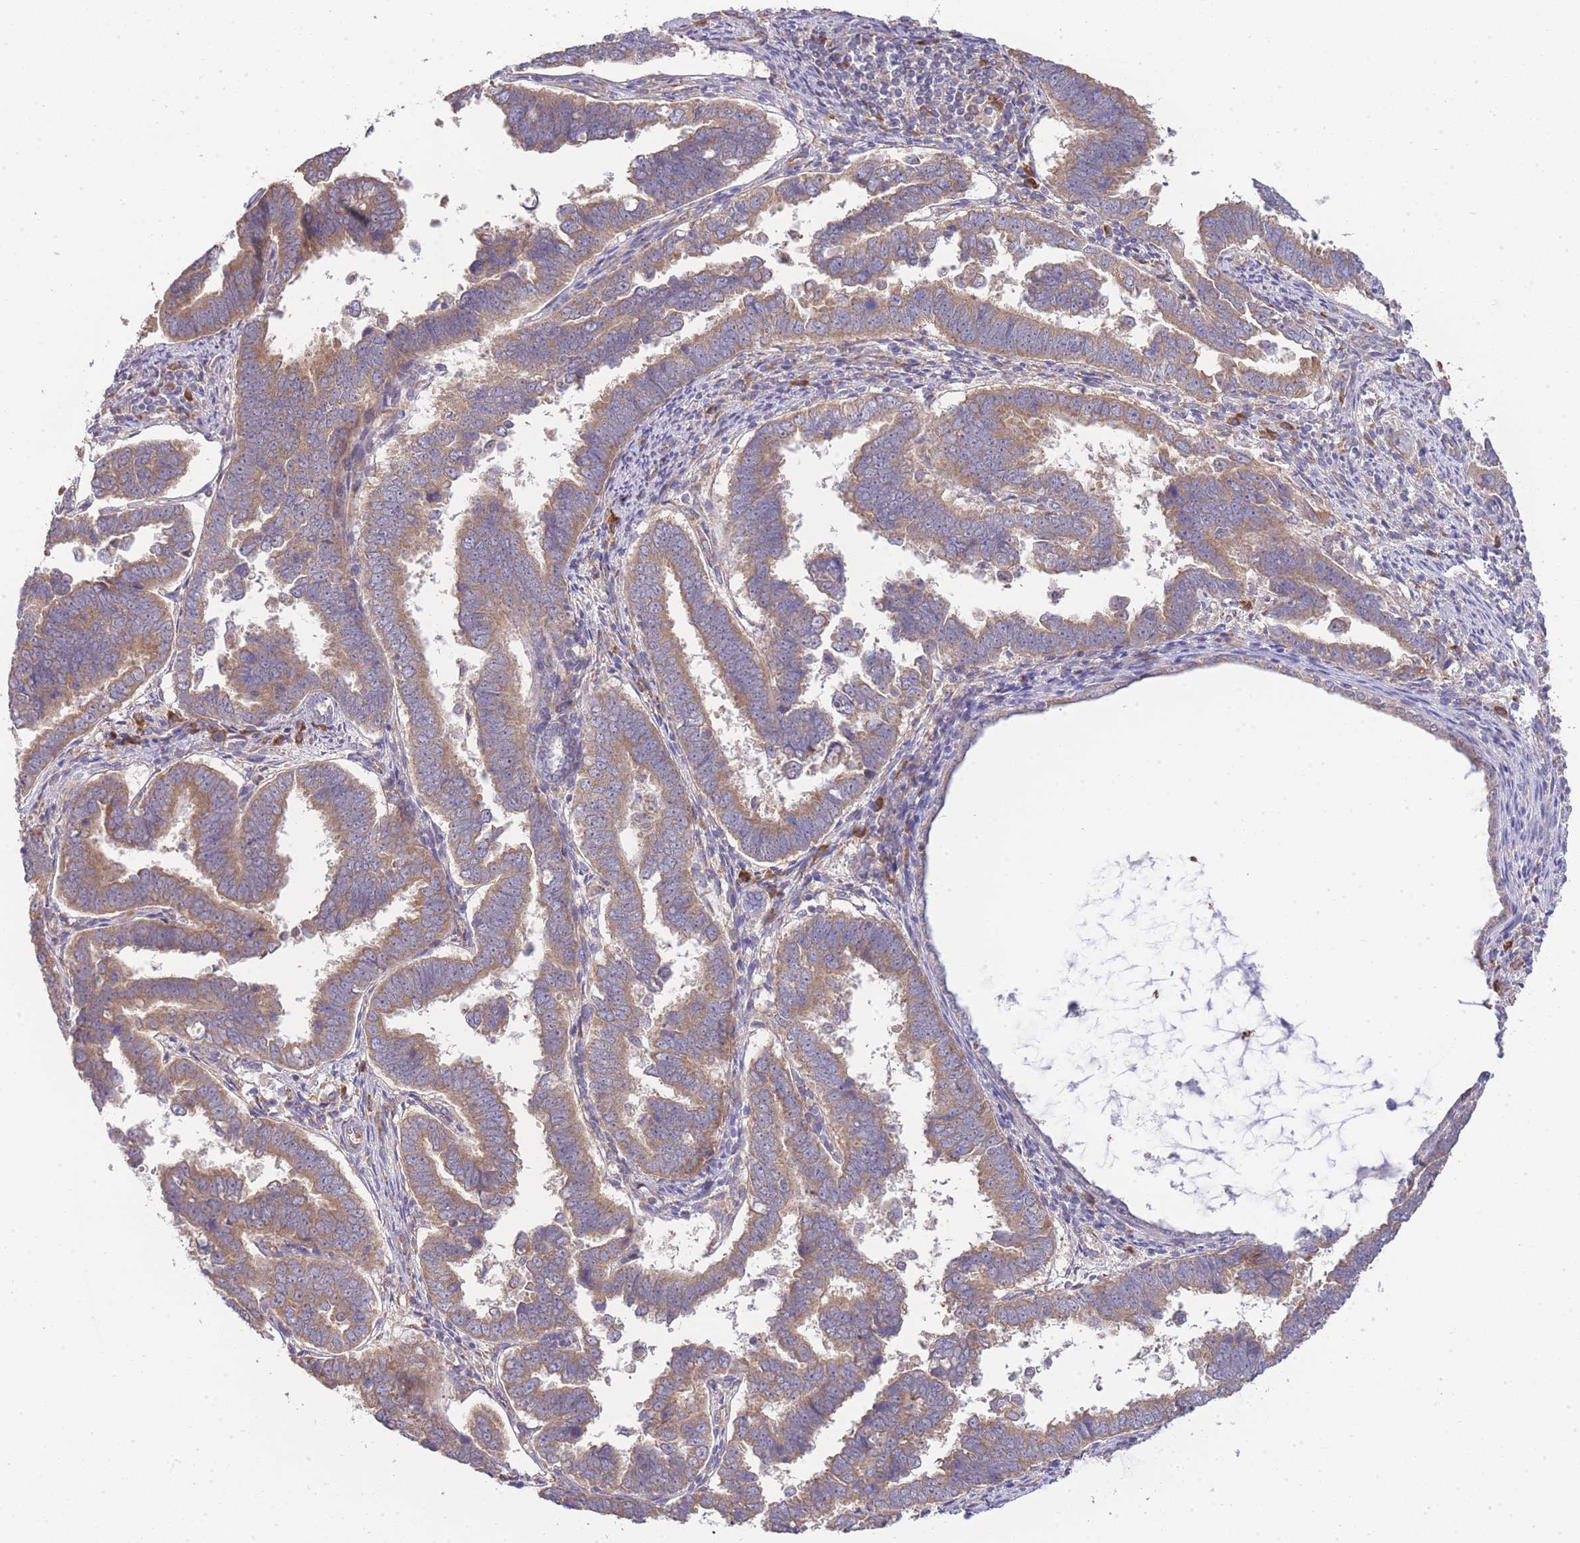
{"staining": {"intensity": "moderate", "quantity": ">75%", "location": "cytoplasmic/membranous"}, "tissue": "endometrial cancer", "cell_type": "Tumor cells", "image_type": "cancer", "snomed": [{"axis": "morphology", "description": "Adenocarcinoma, NOS"}, {"axis": "topography", "description": "Endometrium"}], "caption": "Protein expression analysis of human adenocarcinoma (endometrial) reveals moderate cytoplasmic/membranous staining in about >75% of tumor cells.", "gene": "BEX1", "patient": {"sex": "female", "age": 75}}